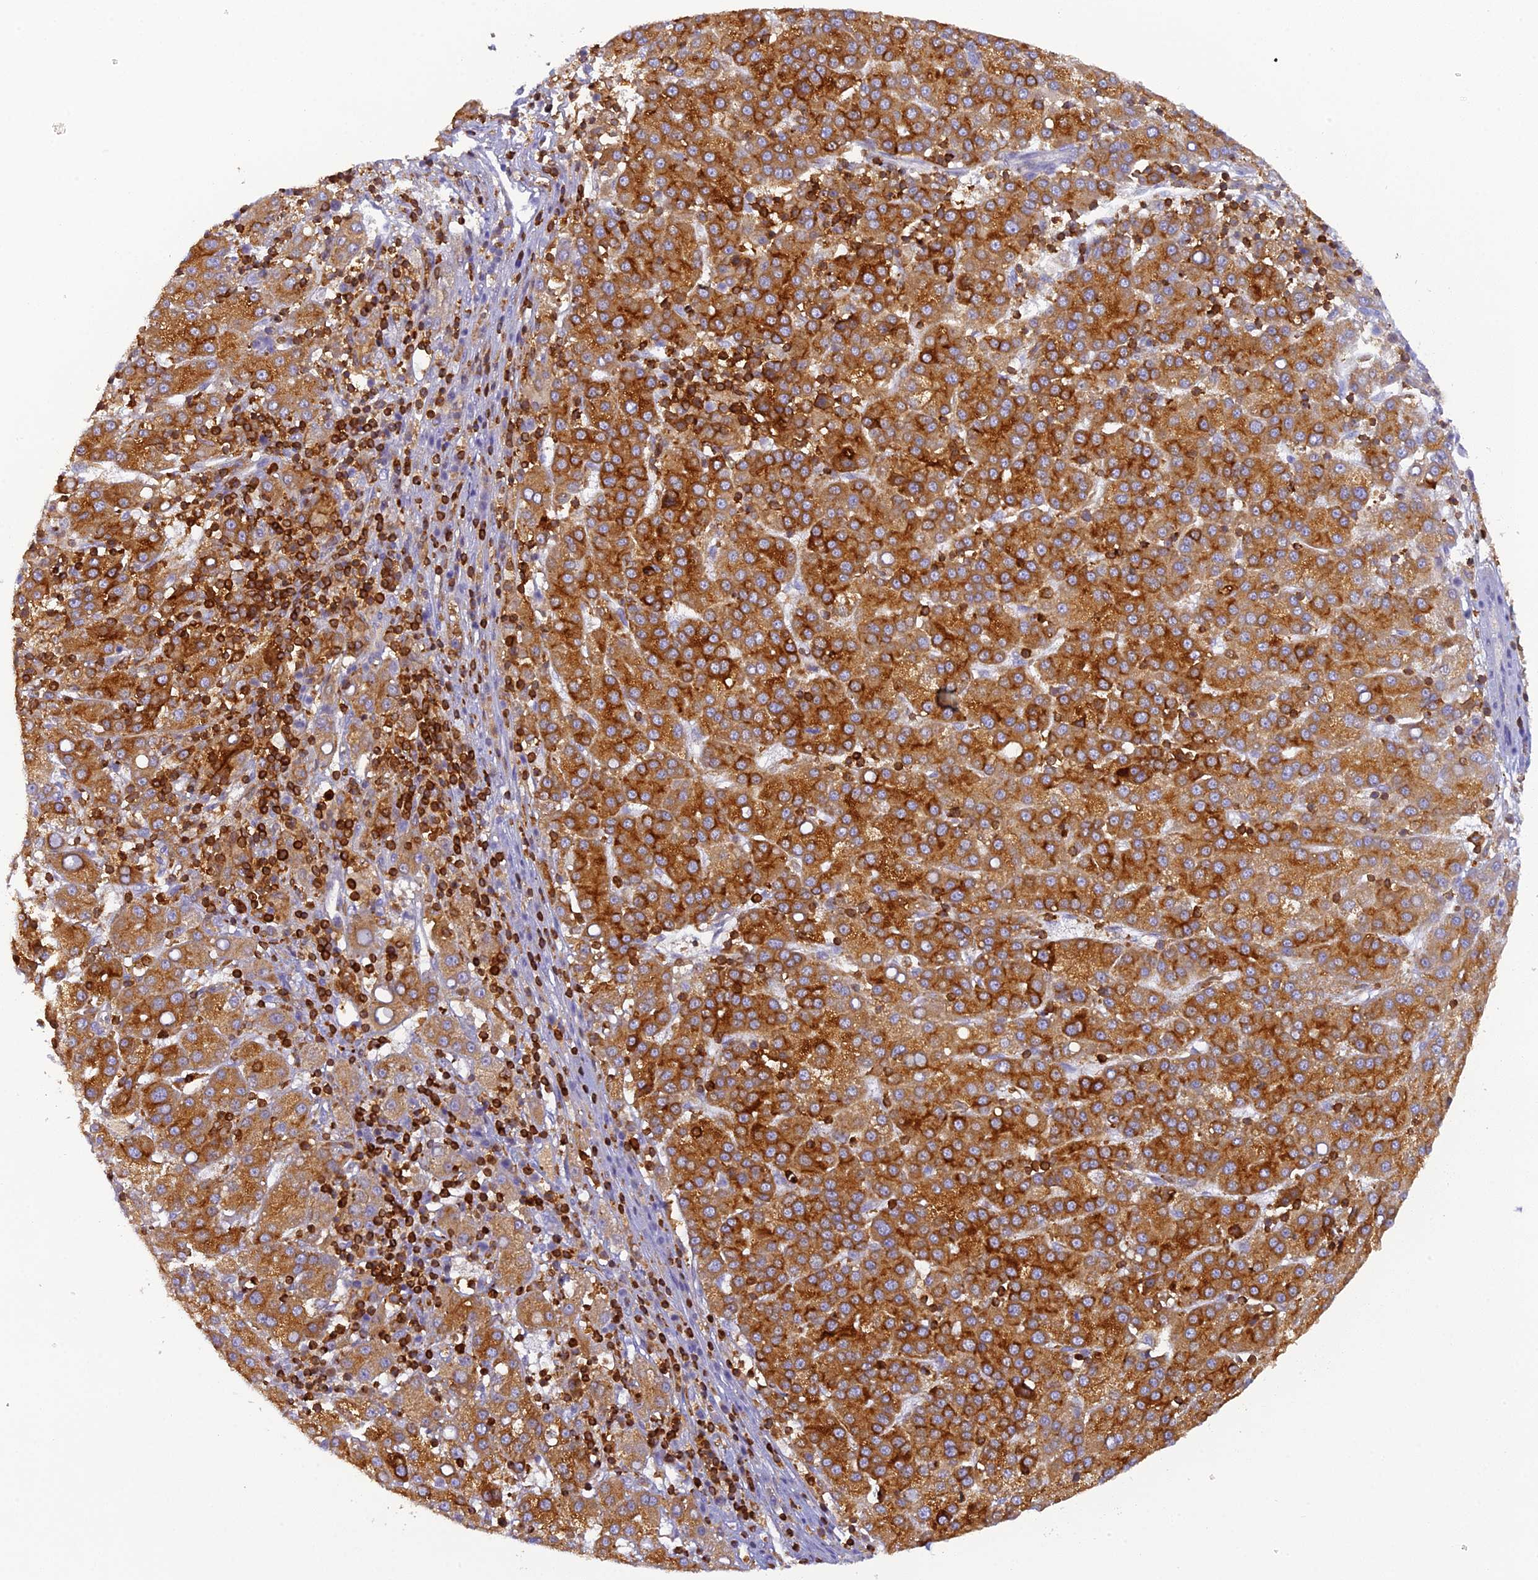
{"staining": {"intensity": "strong", "quantity": ">75%", "location": "cytoplasmic/membranous"}, "tissue": "liver cancer", "cell_type": "Tumor cells", "image_type": "cancer", "snomed": [{"axis": "morphology", "description": "Carcinoma, Hepatocellular, NOS"}, {"axis": "topography", "description": "Liver"}], "caption": "Approximately >75% of tumor cells in hepatocellular carcinoma (liver) demonstrate strong cytoplasmic/membranous protein positivity as visualized by brown immunohistochemical staining.", "gene": "FYB1", "patient": {"sex": "female", "age": 58}}